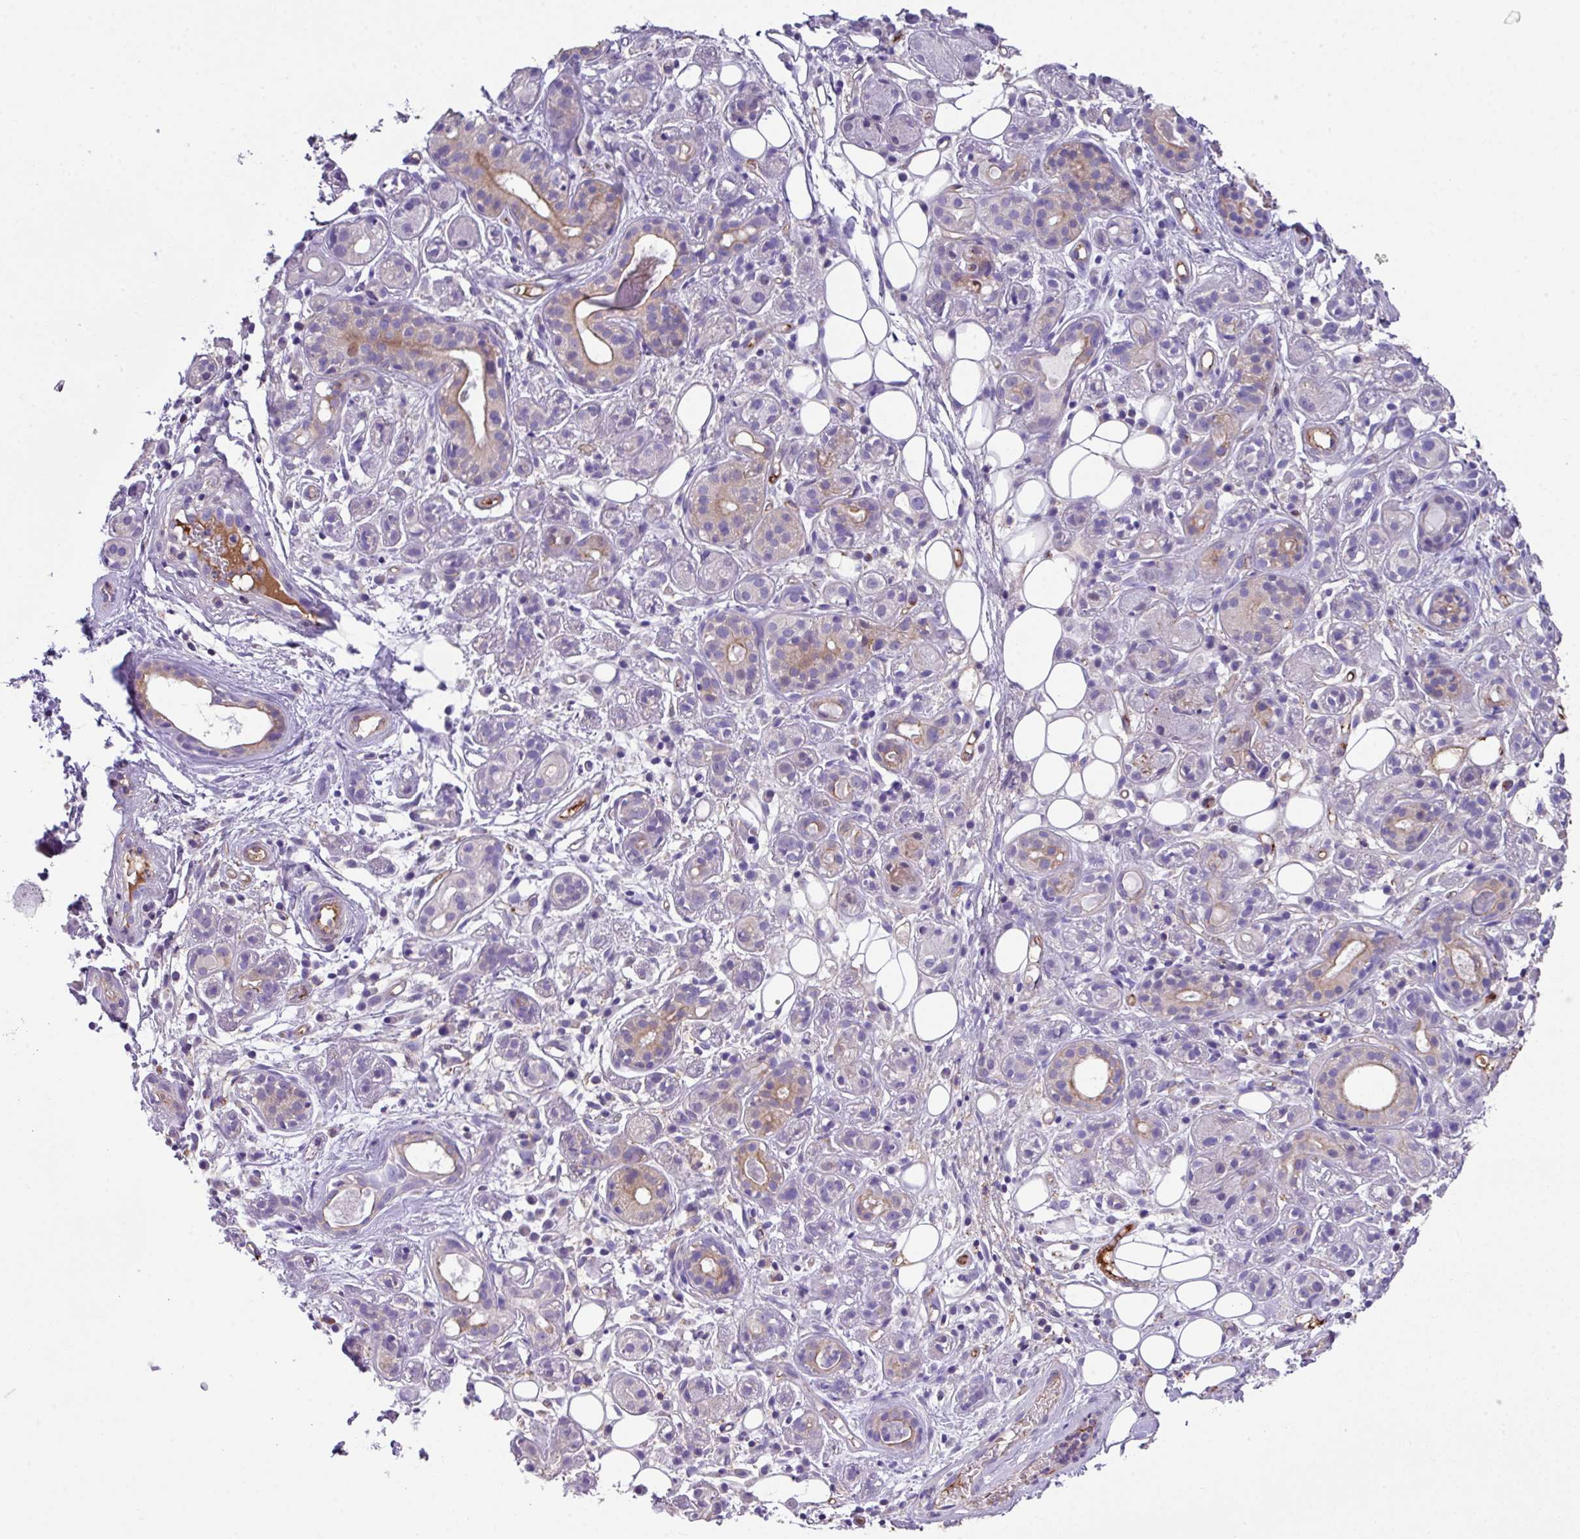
{"staining": {"intensity": "moderate", "quantity": "<25%", "location": "cytoplasmic/membranous"}, "tissue": "salivary gland", "cell_type": "Glandular cells", "image_type": "normal", "snomed": [{"axis": "morphology", "description": "Normal tissue, NOS"}, {"axis": "topography", "description": "Salivary gland"}], "caption": "Salivary gland stained with DAB (3,3'-diaminobenzidine) immunohistochemistry displays low levels of moderate cytoplasmic/membranous positivity in approximately <25% of glandular cells.", "gene": "DNAL1", "patient": {"sex": "male", "age": 54}}